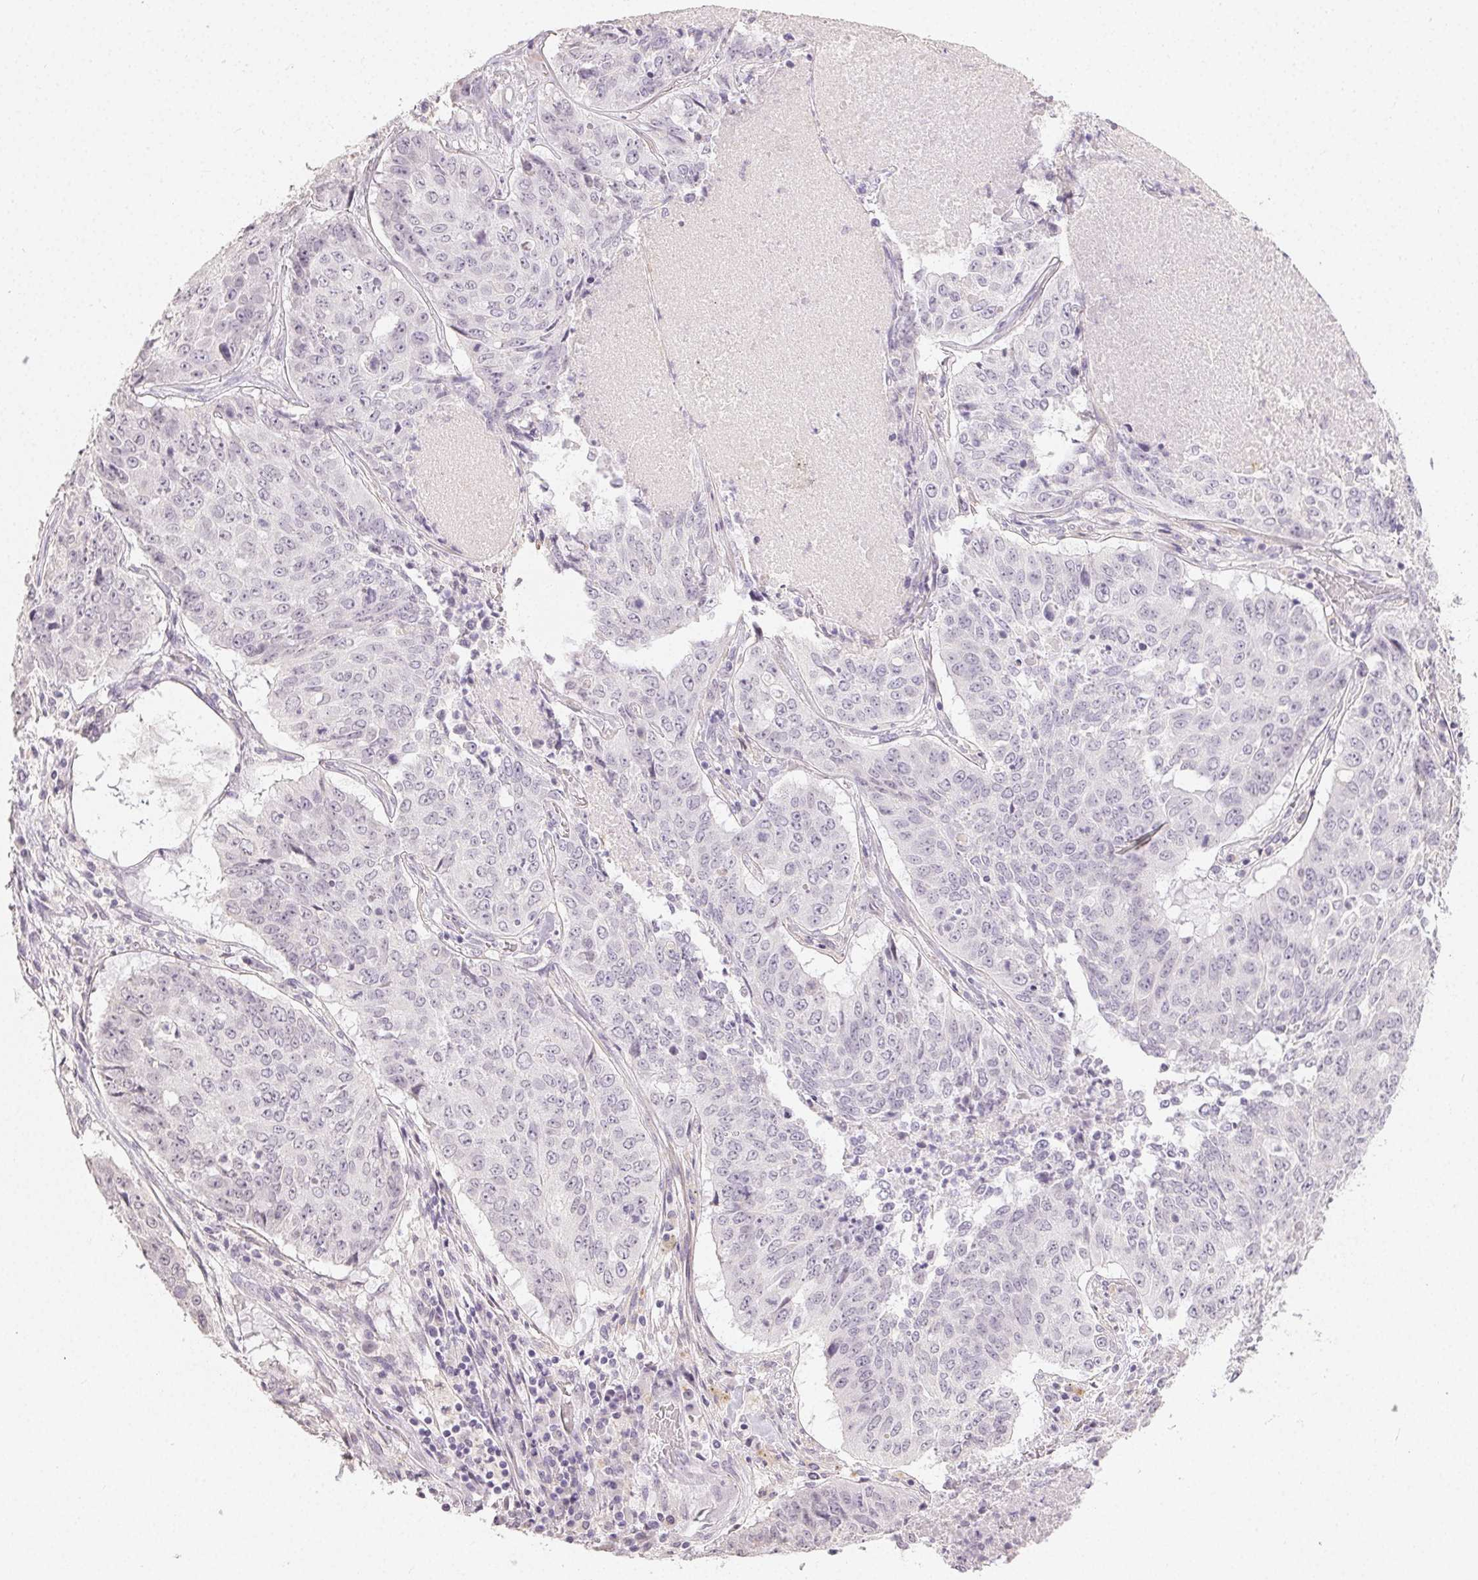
{"staining": {"intensity": "negative", "quantity": "none", "location": "none"}, "tissue": "lung cancer", "cell_type": "Tumor cells", "image_type": "cancer", "snomed": [{"axis": "morphology", "description": "Normal tissue, NOS"}, {"axis": "morphology", "description": "Squamous cell carcinoma, NOS"}, {"axis": "topography", "description": "Bronchus"}, {"axis": "topography", "description": "Lung"}], "caption": "Tumor cells show no significant staining in squamous cell carcinoma (lung). (Immunohistochemistry, brightfield microscopy, high magnification).", "gene": "TMEM174", "patient": {"sex": "male", "age": 64}}